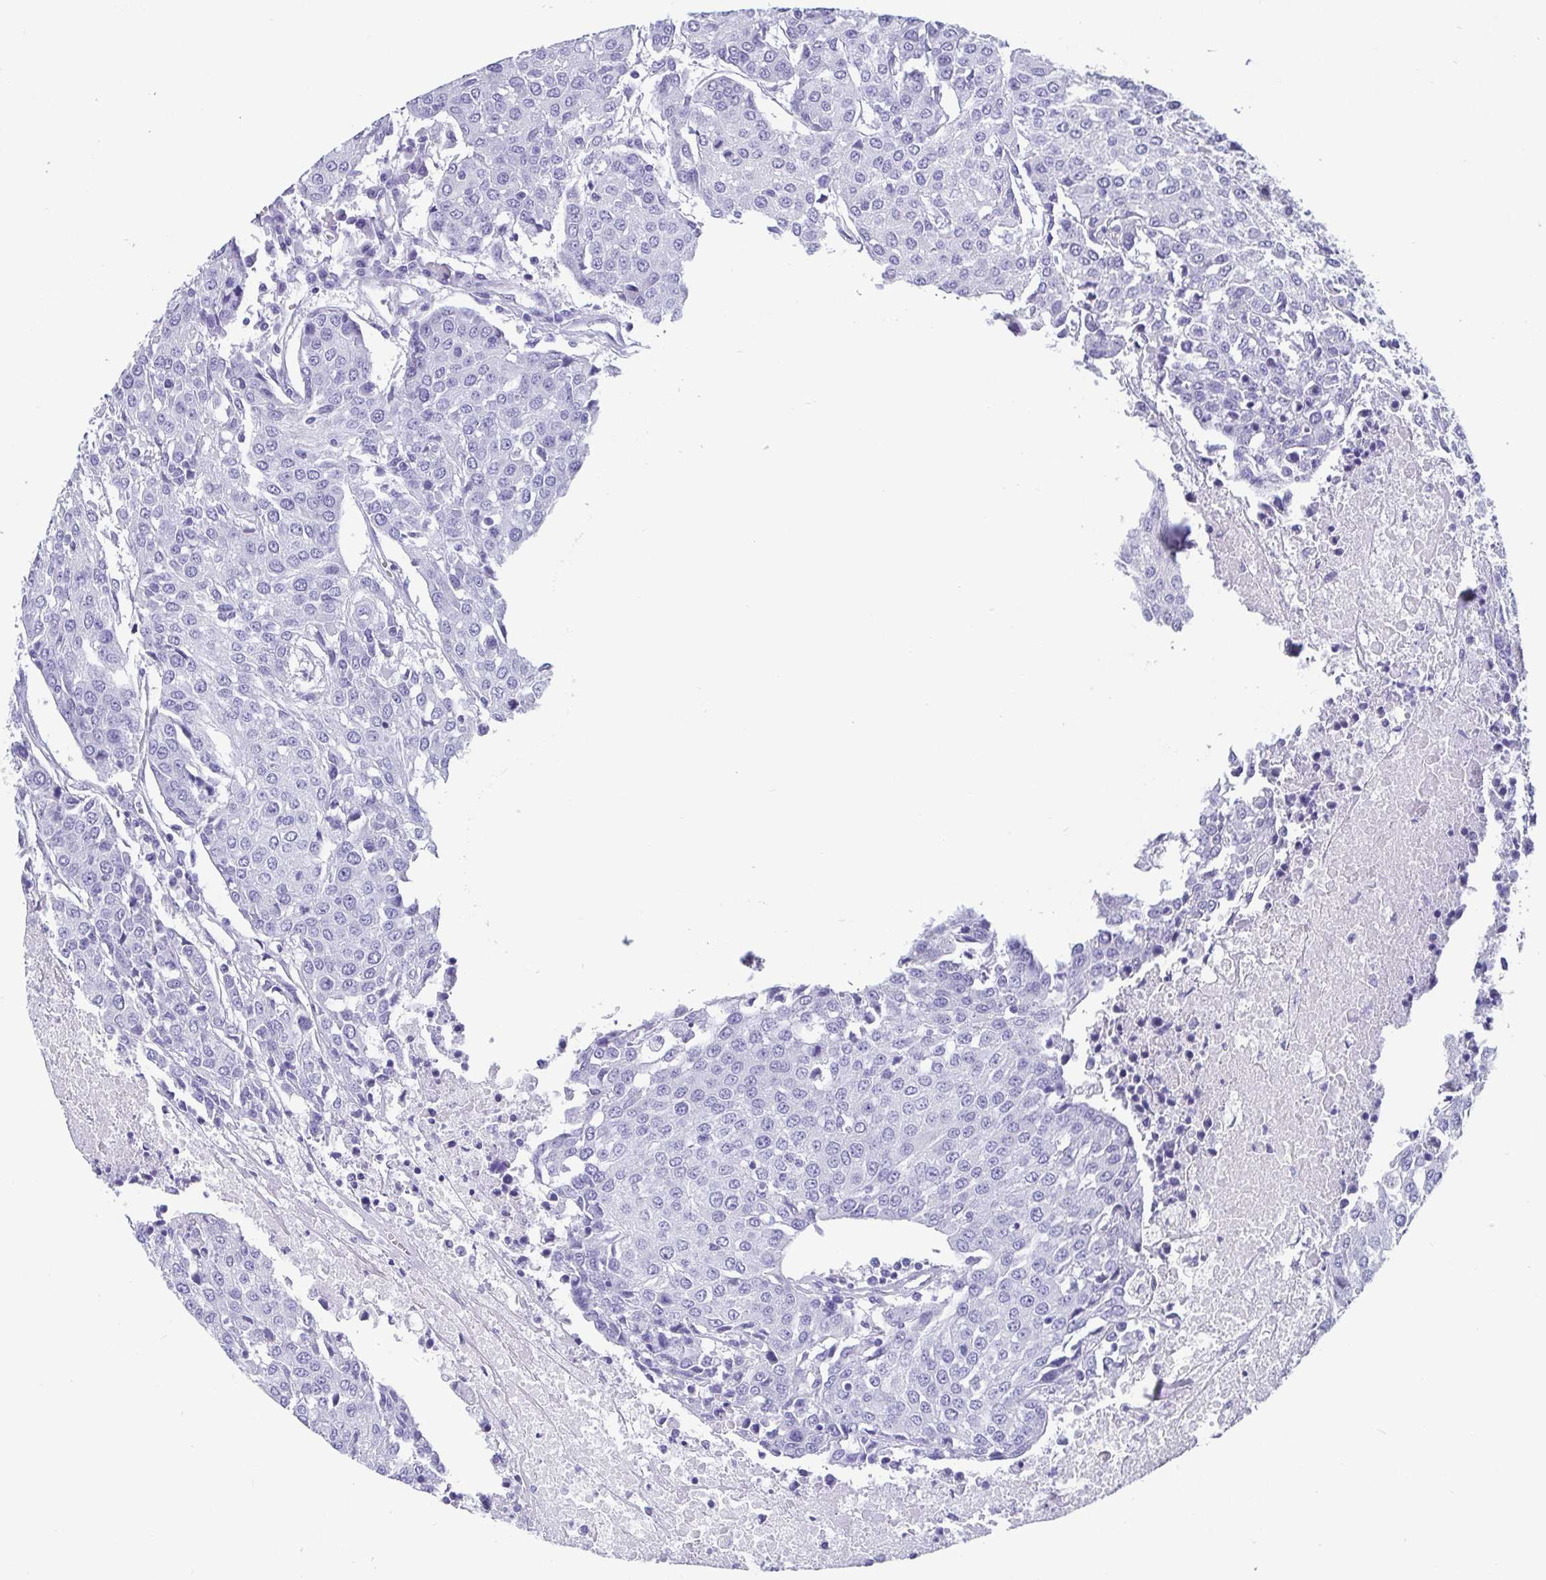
{"staining": {"intensity": "negative", "quantity": "none", "location": "none"}, "tissue": "urothelial cancer", "cell_type": "Tumor cells", "image_type": "cancer", "snomed": [{"axis": "morphology", "description": "Urothelial carcinoma, High grade"}, {"axis": "topography", "description": "Urinary bladder"}], "caption": "The immunohistochemistry photomicrograph has no significant expression in tumor cells of urothelial cancer tissue.", "gene": "SCGN", "patient": {"sex": "female", "age": 85}}